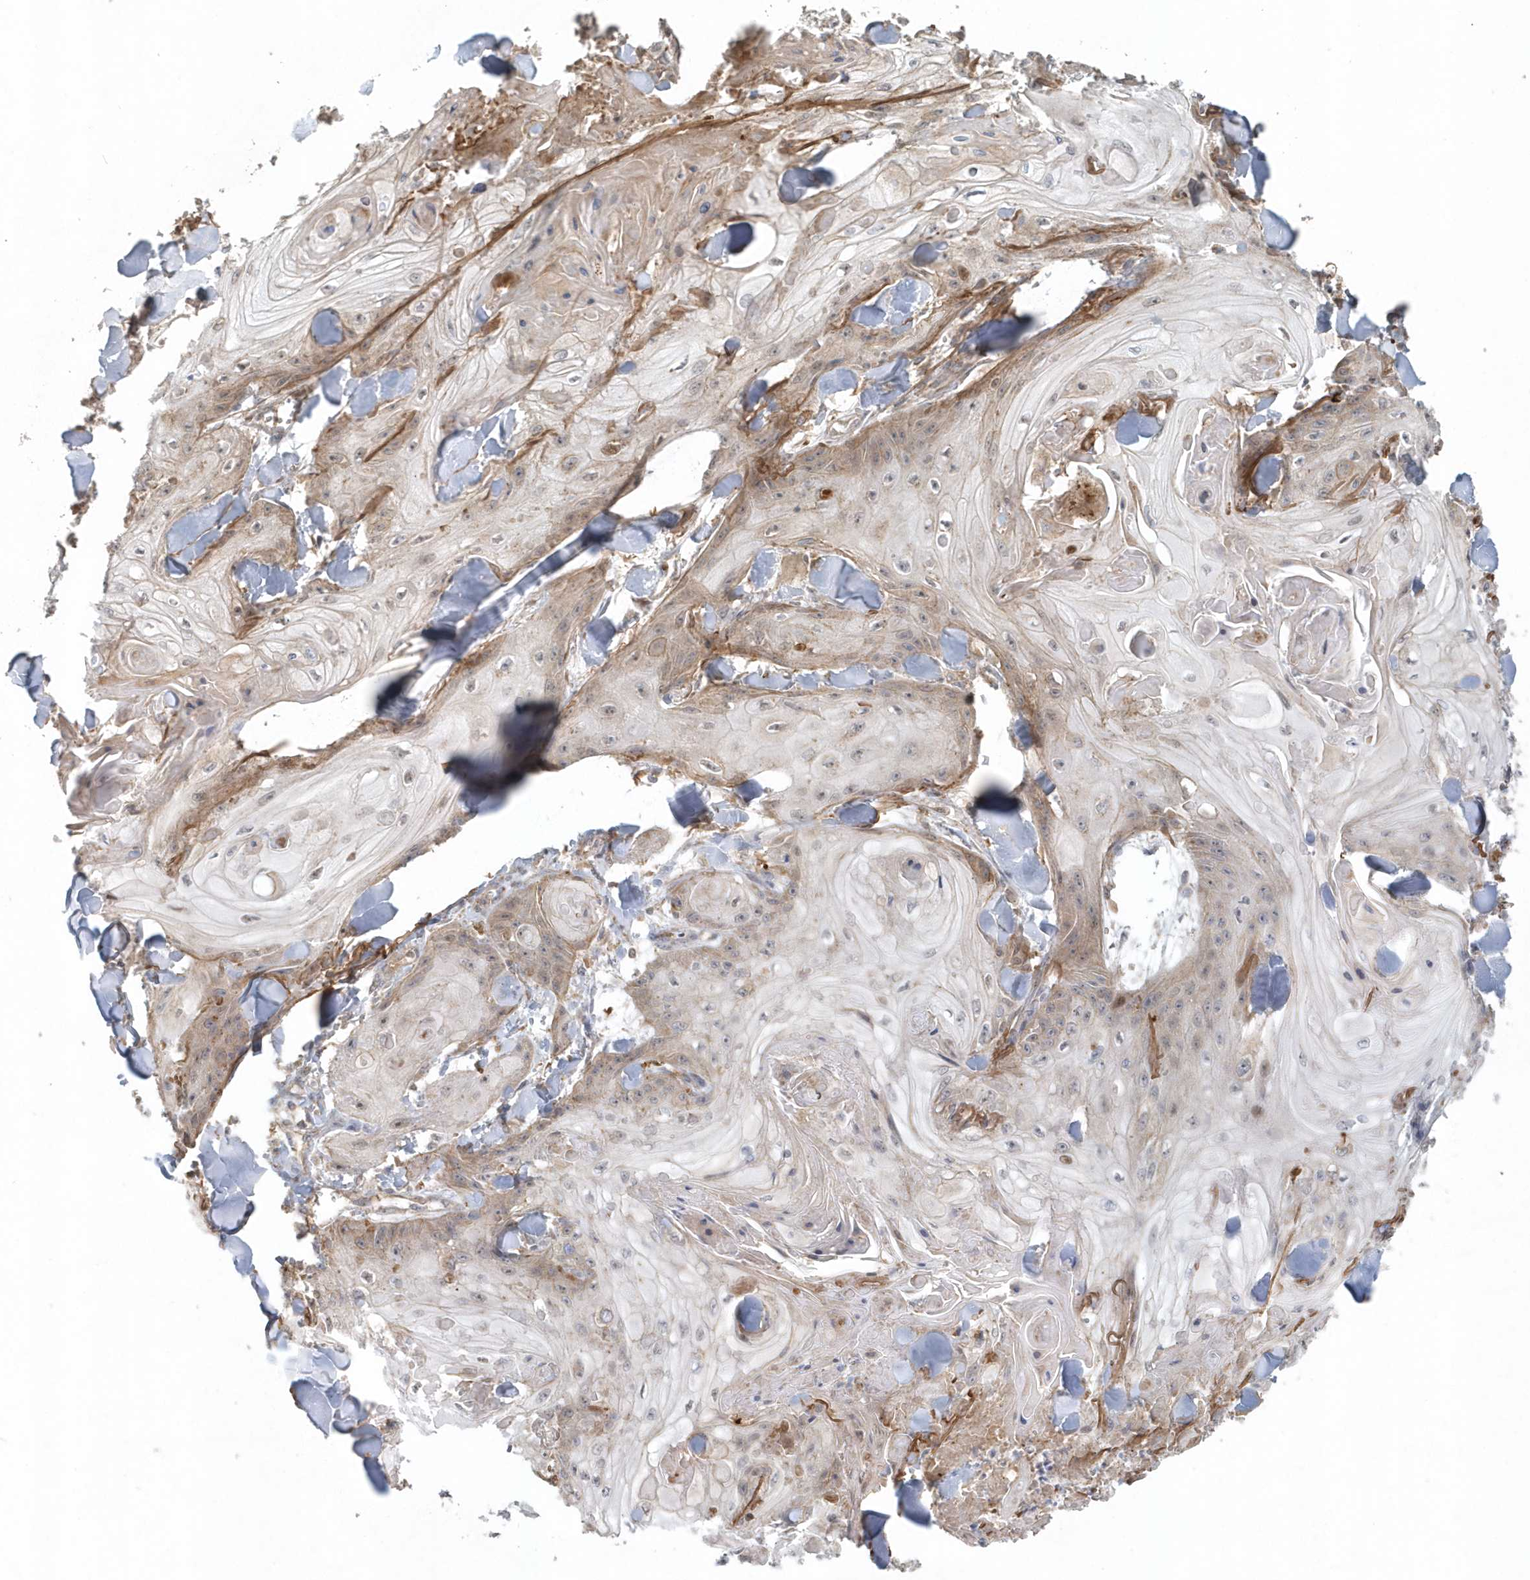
{"staining": {"intensity": "moderate", "quantity": "25%-75%", "location": "cytoplasmic/membranous"}, "tissue": "skin cancer", "cell_type": "Tumor cells", "image_type": "cancer", "snomed": [{"axis": "morphology", "description": "Squamous cell carcinoma, NOS"}, {"axis": "topography", "description": "Skin"}], "caption": "This is an image of IHC staining of squamous cell carcinoma (skin), which shows moderate staining in the cytoplasmic/membranous of tumor cells.", "gene": "MMUT", "patient": {"sex": "male", "age": 74}}